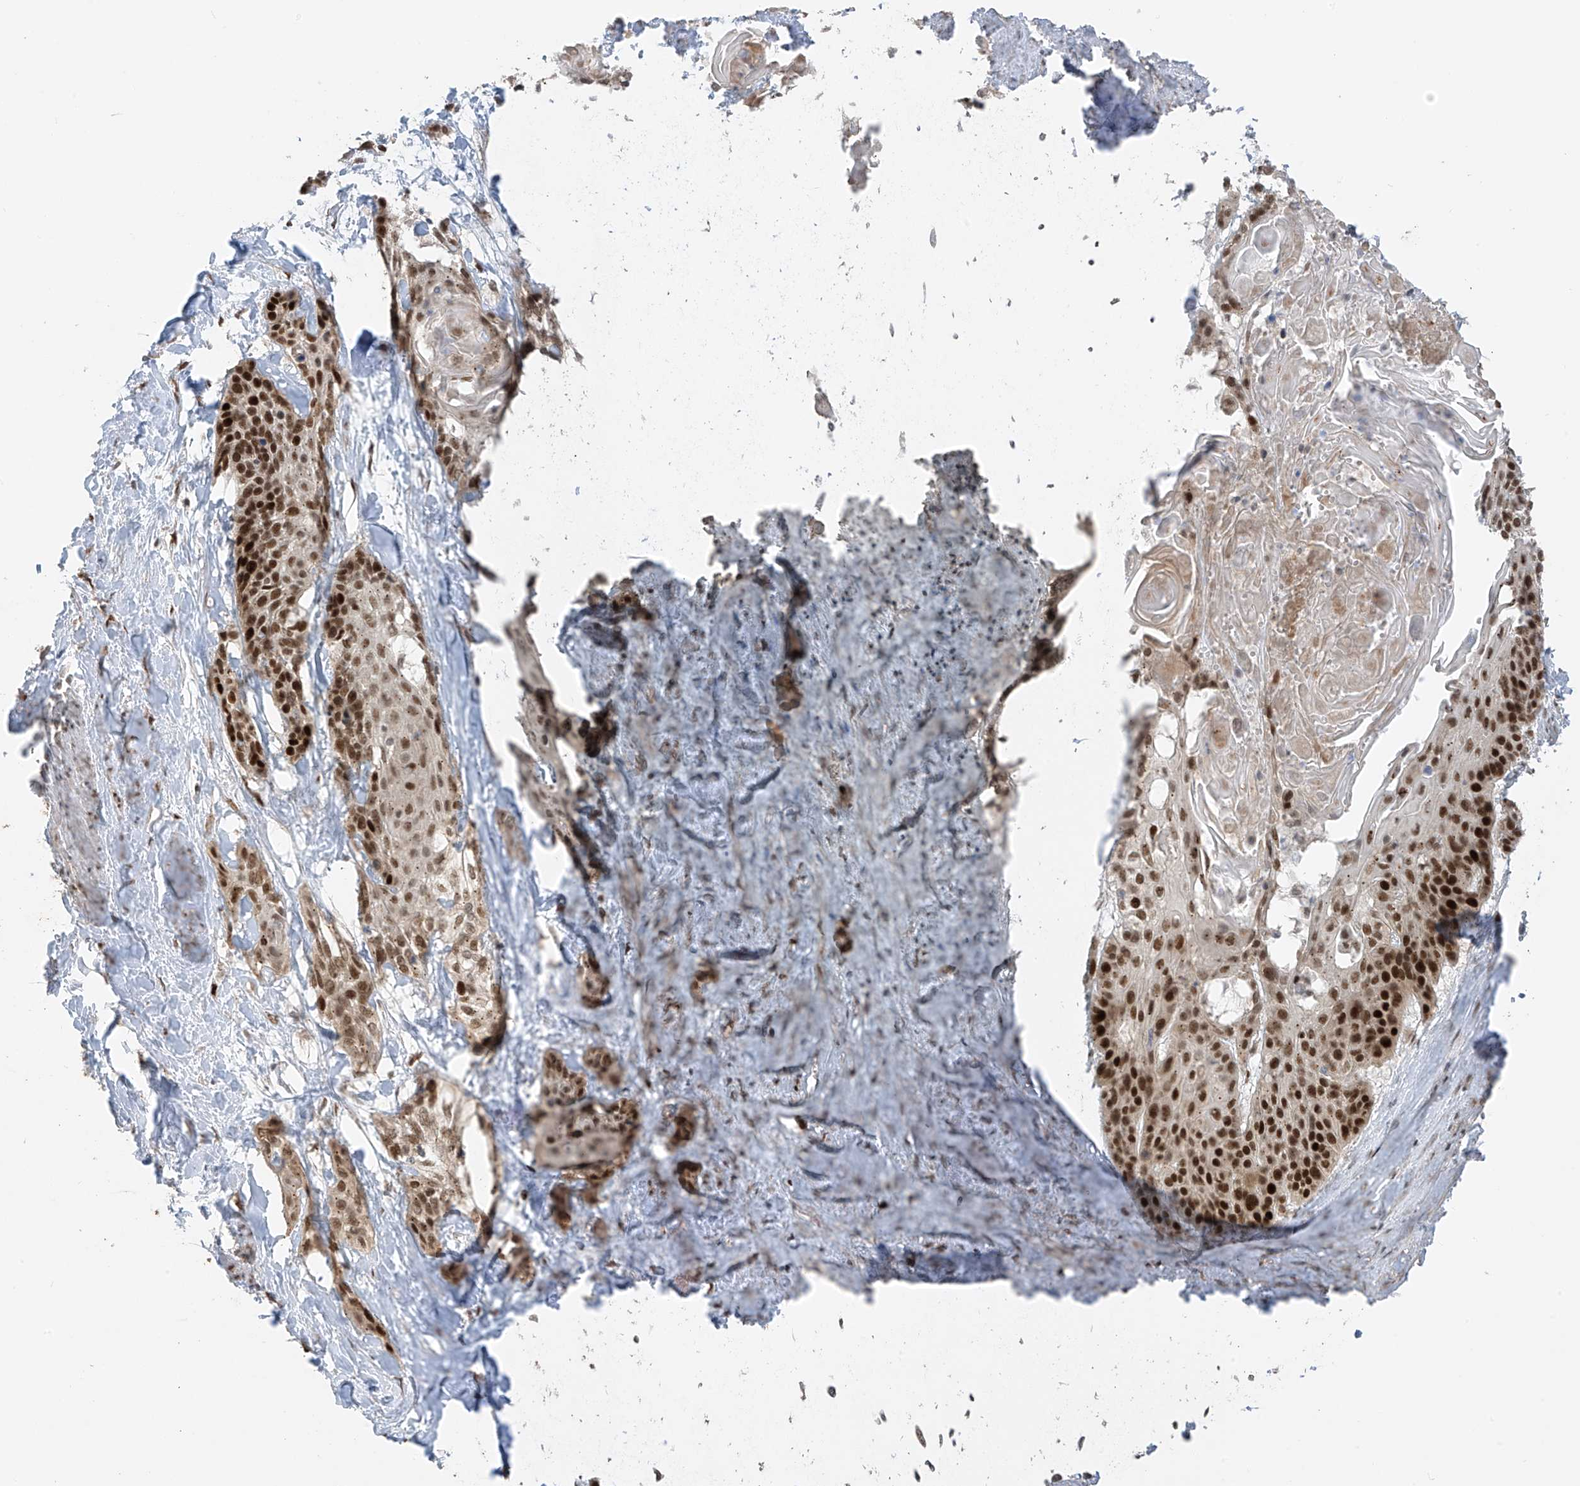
{"staining": {"intensity": "strong", "quantity": ">75%", "location": "nuclear"}, "tissue": "cervical cancer", "cell_type": "Tumor cells", "image_type": "cancer", "snomed": [{"axis": "morphology", "description": "Squamous cell carcinoma, NOS"}, {"axis": "topography", "description": "Cervix"}], "caption": "Squamous cell carcinoma (cervical) stained with a brown dye shows strong nuclear positive positivity in about >75% of tumor cells.", "gene": "ARHGEF3", "patient": {"sex": "female", "age": 57}}